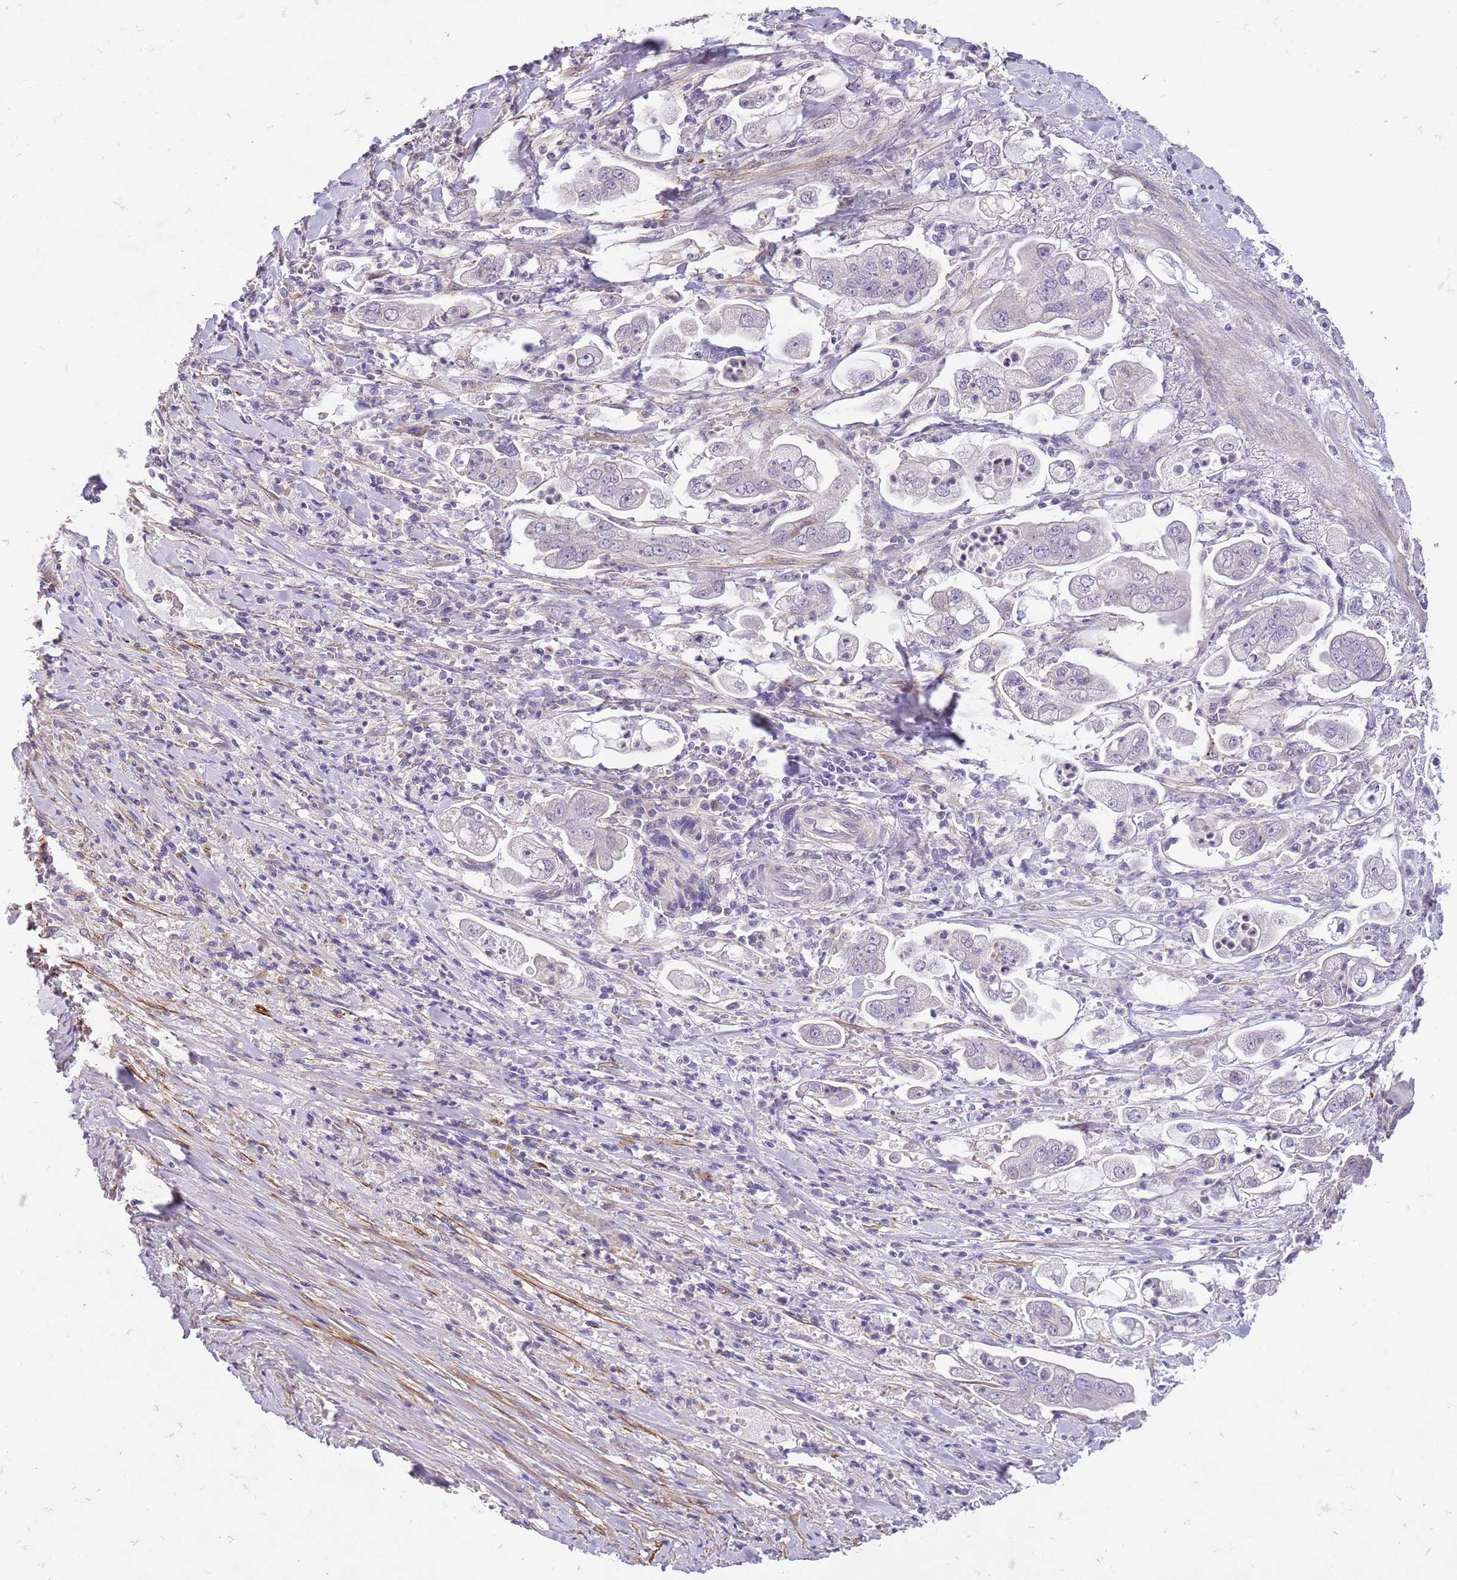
{"staining": {"intensity": "negative", "quantity": "none", "location": "none"}, "tissue": "stomach cancer", "cell_type": "Tumor cells", "image_type": "cancer", "snomed": [{"axis": "morphology", "description": "Adenocarcinoma, NOS"}, {"axis": "topography", "description": "Stomach"}], "caption": "A high-resolution histopathology image shows immunohistochemistry (IHC) staining of stomach cancer, which shows no significant positivity in tumor cells. (DAB IHC visualized using brightfield microscopy, high magnification).", "gene": "ZNF658", "patient": {"sex": "male", "age": 62}}